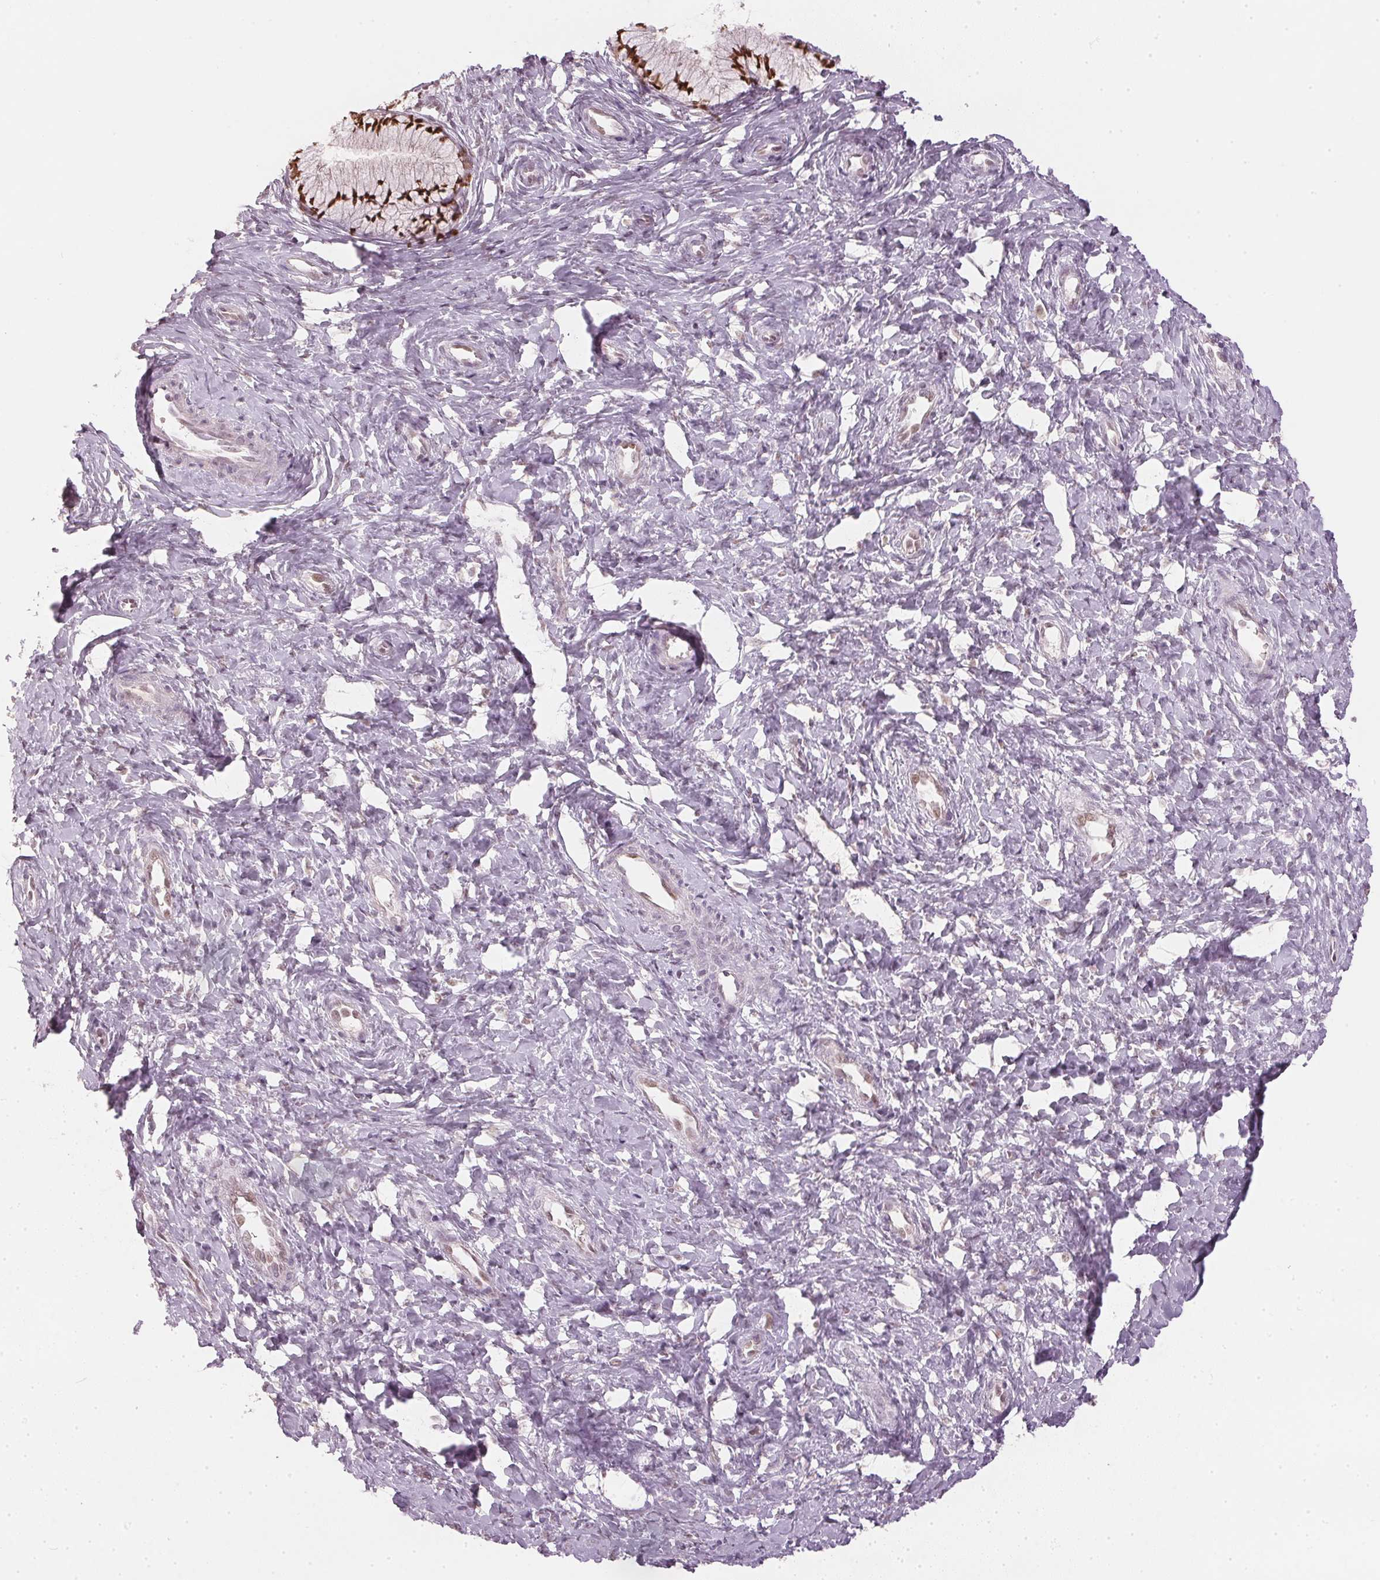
{"staining": {"intensity": "strong", "quantity": ">75%", "location": "nuclear"}, "tissue": "cervix", "cell_type": "Glandular cells", "image_type": "normal", "snomed": [{"axis": "morphology", "description": "Normal tissue, NOS"}, {"axis": "topography", "description": "Cervix"}], "caption": "High-power microscopy captured an IHC image of normal cervix, revealing strong nuclear staining in approximately >75% of glandular cells.", "gene": "ENSG00000267001", "patient": {"sex": "female", "age": 37}}